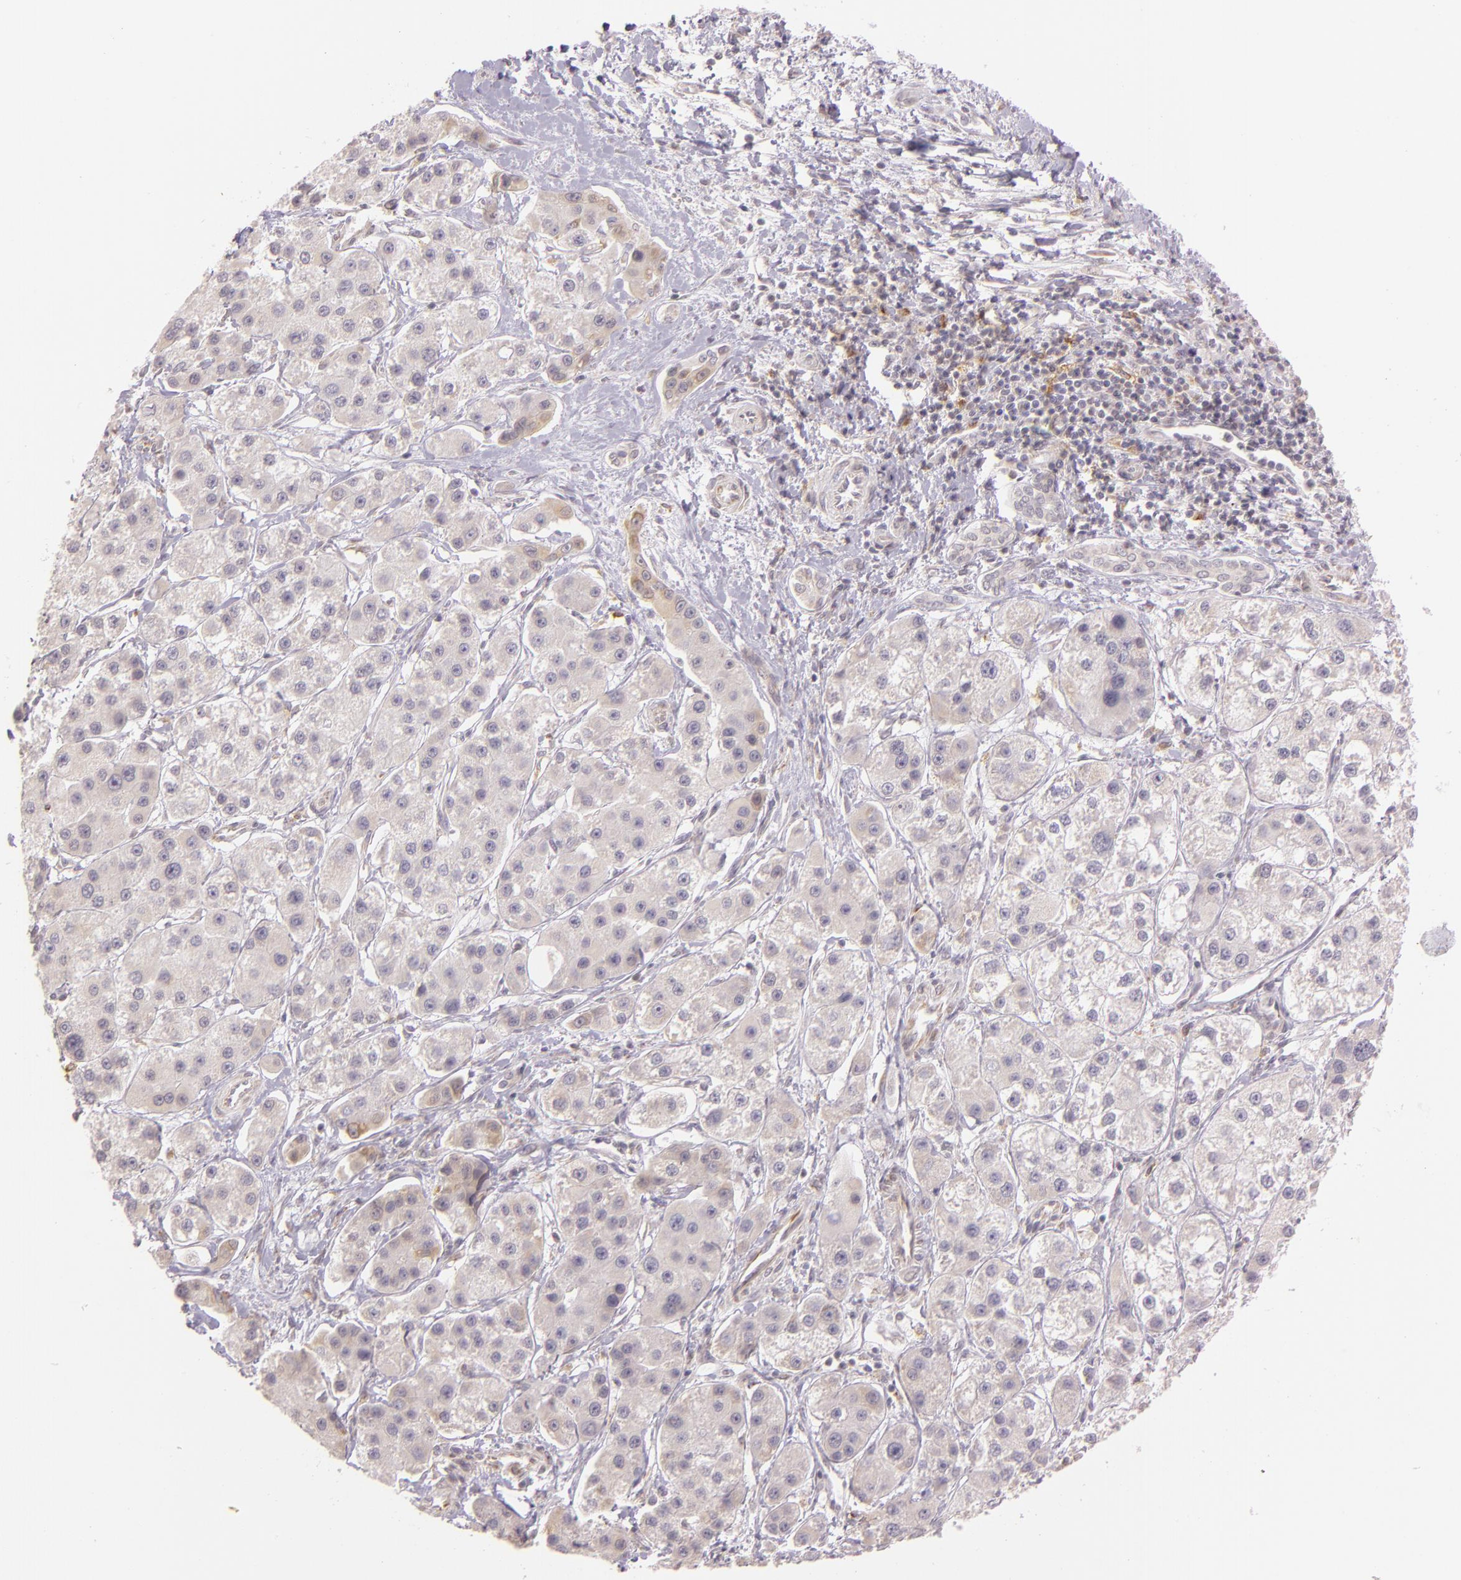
{"staining": {"intensity": "weak", "quantity": ">75%", "location": "cytoplasmic/membranous"}, "tissue": "liver cancer", "cell_type": "Tumor cells", "image_type": "cancer", "snomed": [{"axis": "morphology", "description": "Carcinoma, Hepatocellular, NOS"}, {"axis": "topography", "description": "Liver"}], "caption": "Human hepatocellular carcinoma (liver) stained for a protein (brown) exhibits weak cytoplasmic/membranous positive positivity in approximately >75% of tumor cells.", "gene": "LGMN", "patient": {"sex": "female", "age": 85}}